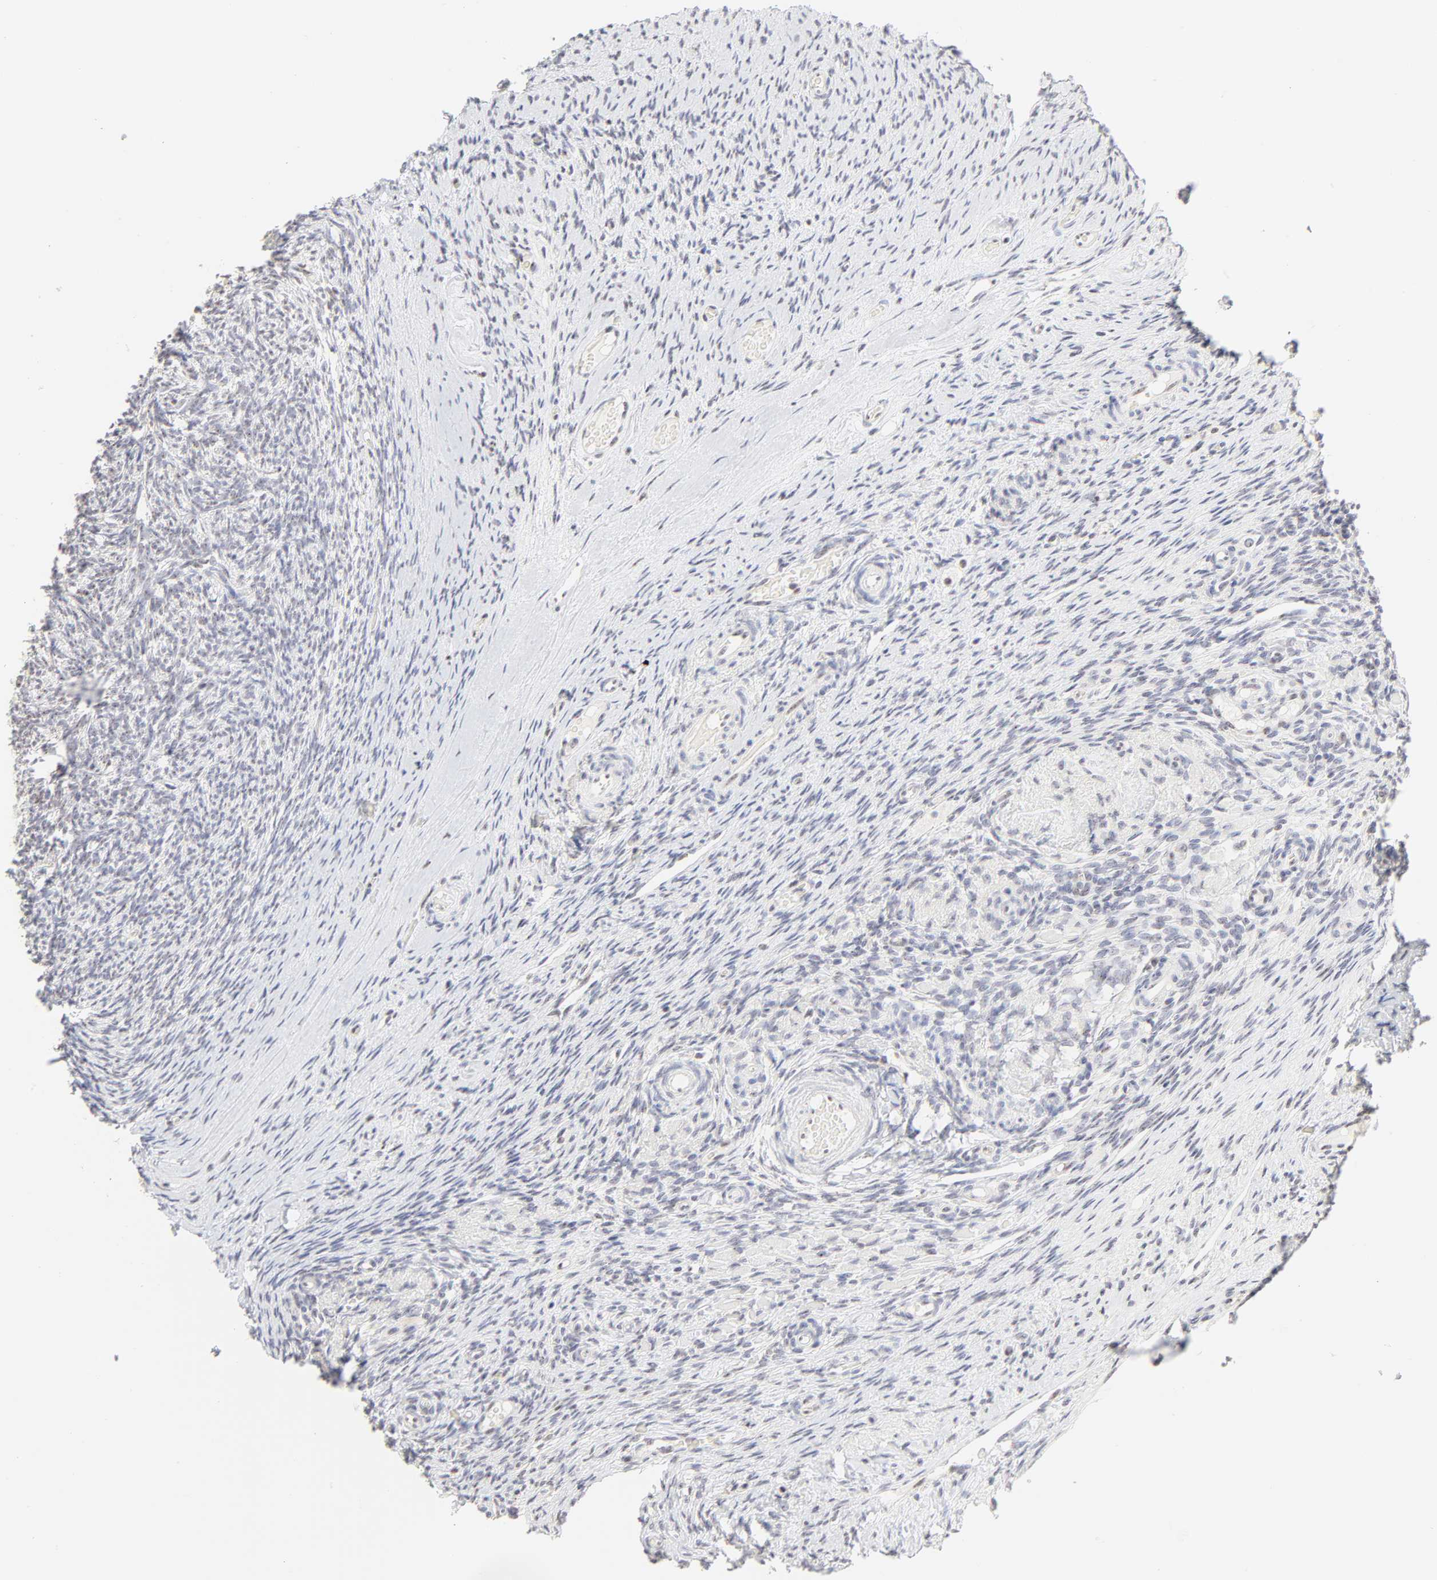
{"staining": {"intensity": "negative", "quantity": "none", "location": "none"}, "tissue": "ovary", "cell_type": "Ovarian stroma cells", "image_type": "normal", "snomed": [{"axis": "morphology", "description": "Normal tissue, NOS"}, {"axis": "topography", "description": "Ovary"}], "caption": "This is a image of immunohistochemistry staining of unremarkable ovary, which shows no staining in ovarian stroma cells.", "gene": "NFIL3", "patient": {"sex": "female", "age": 60}}